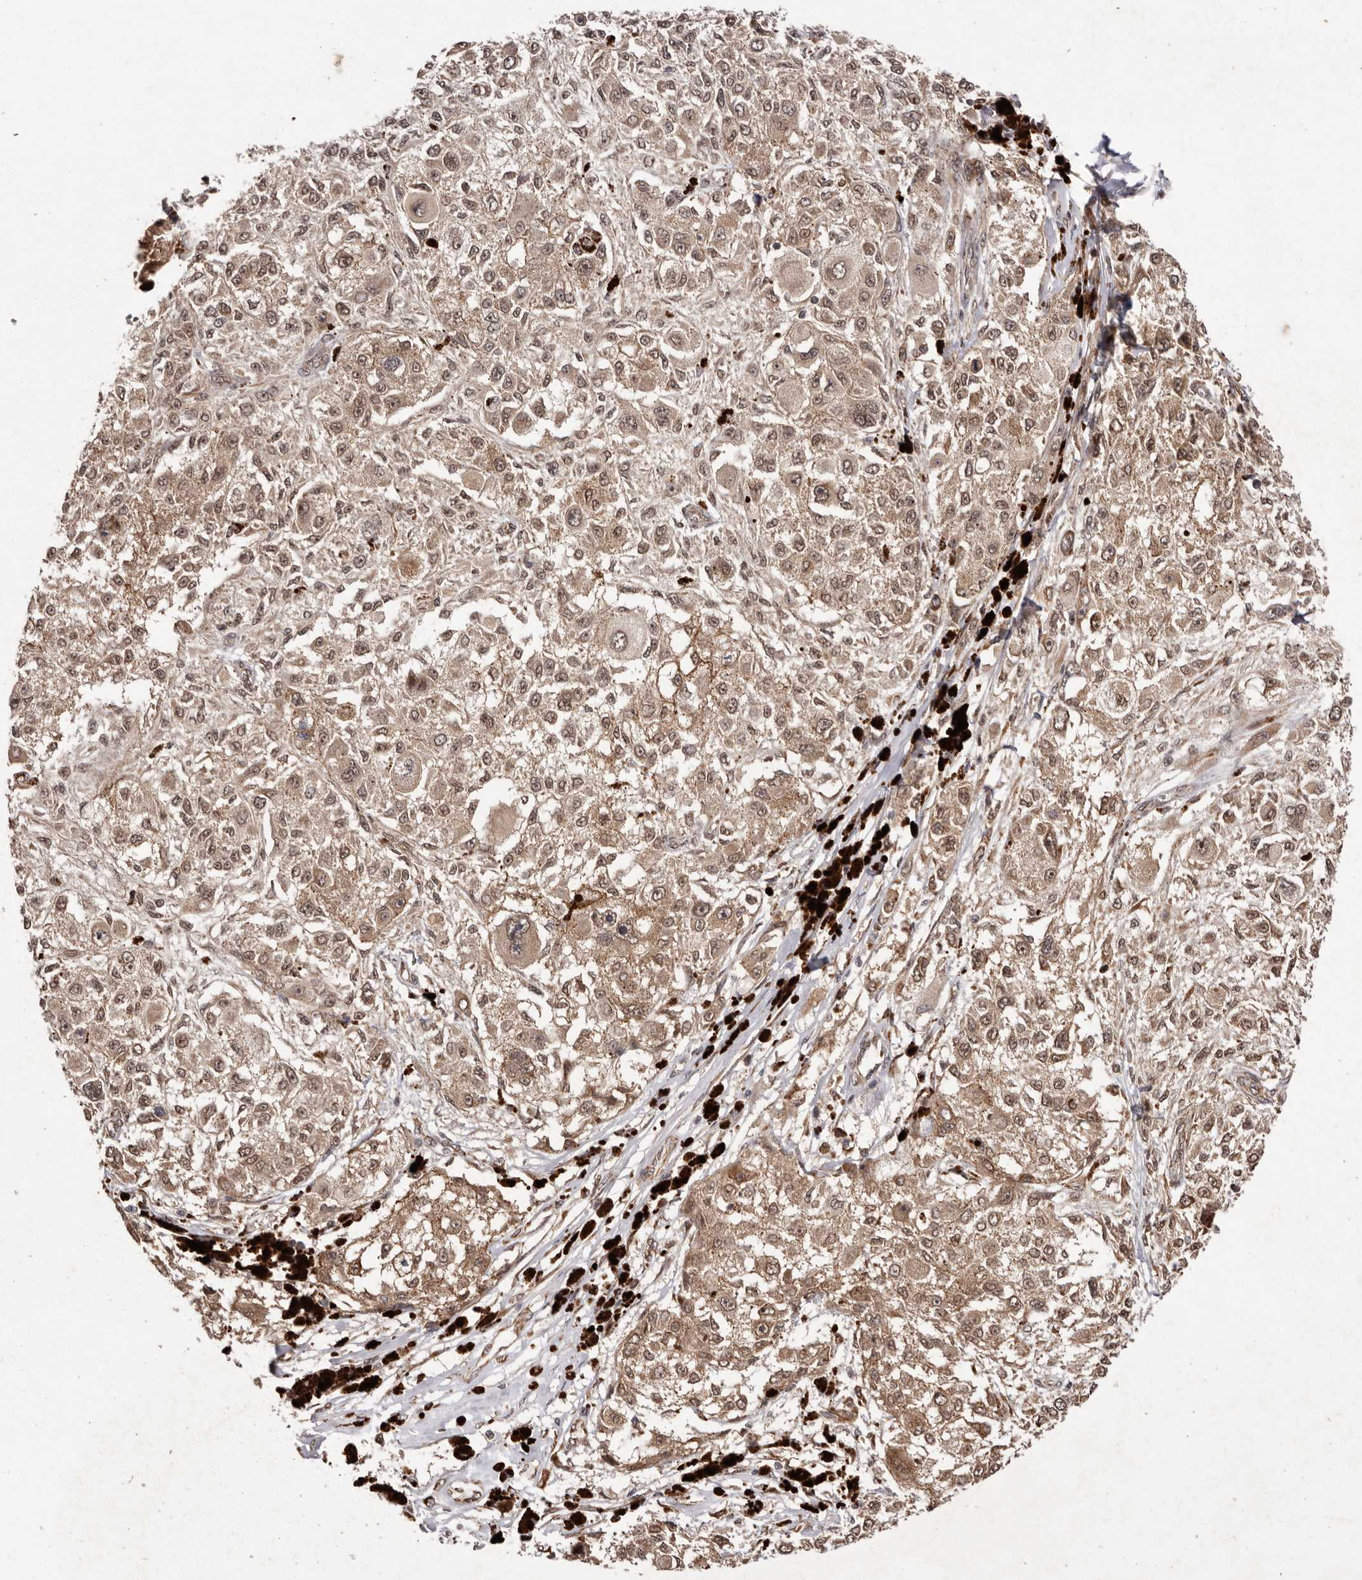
{"staining": {"intensity": "weak", "quantity": ">75%", "location": "cytoplasmic/membranous,nuclear"}, "tissue": "melanoma", "cell_type": "Tumor cells", "image_type": "cancer", "snomed": [{"axis": "morphology", "description": "Necrosis, NOS"}, {"axis": "morphology", "description": "Malignant melanoma, NOS"}, {"axis": "topography", "description": "Skin"}], "caption": "Malignant melanoma stained for a protein demonstrates weak cytoplasmic/membranous and nuclear positivity in tumor cells.", "gene": "LRGUK", "patient": {"sex": "female", "age": 87}}